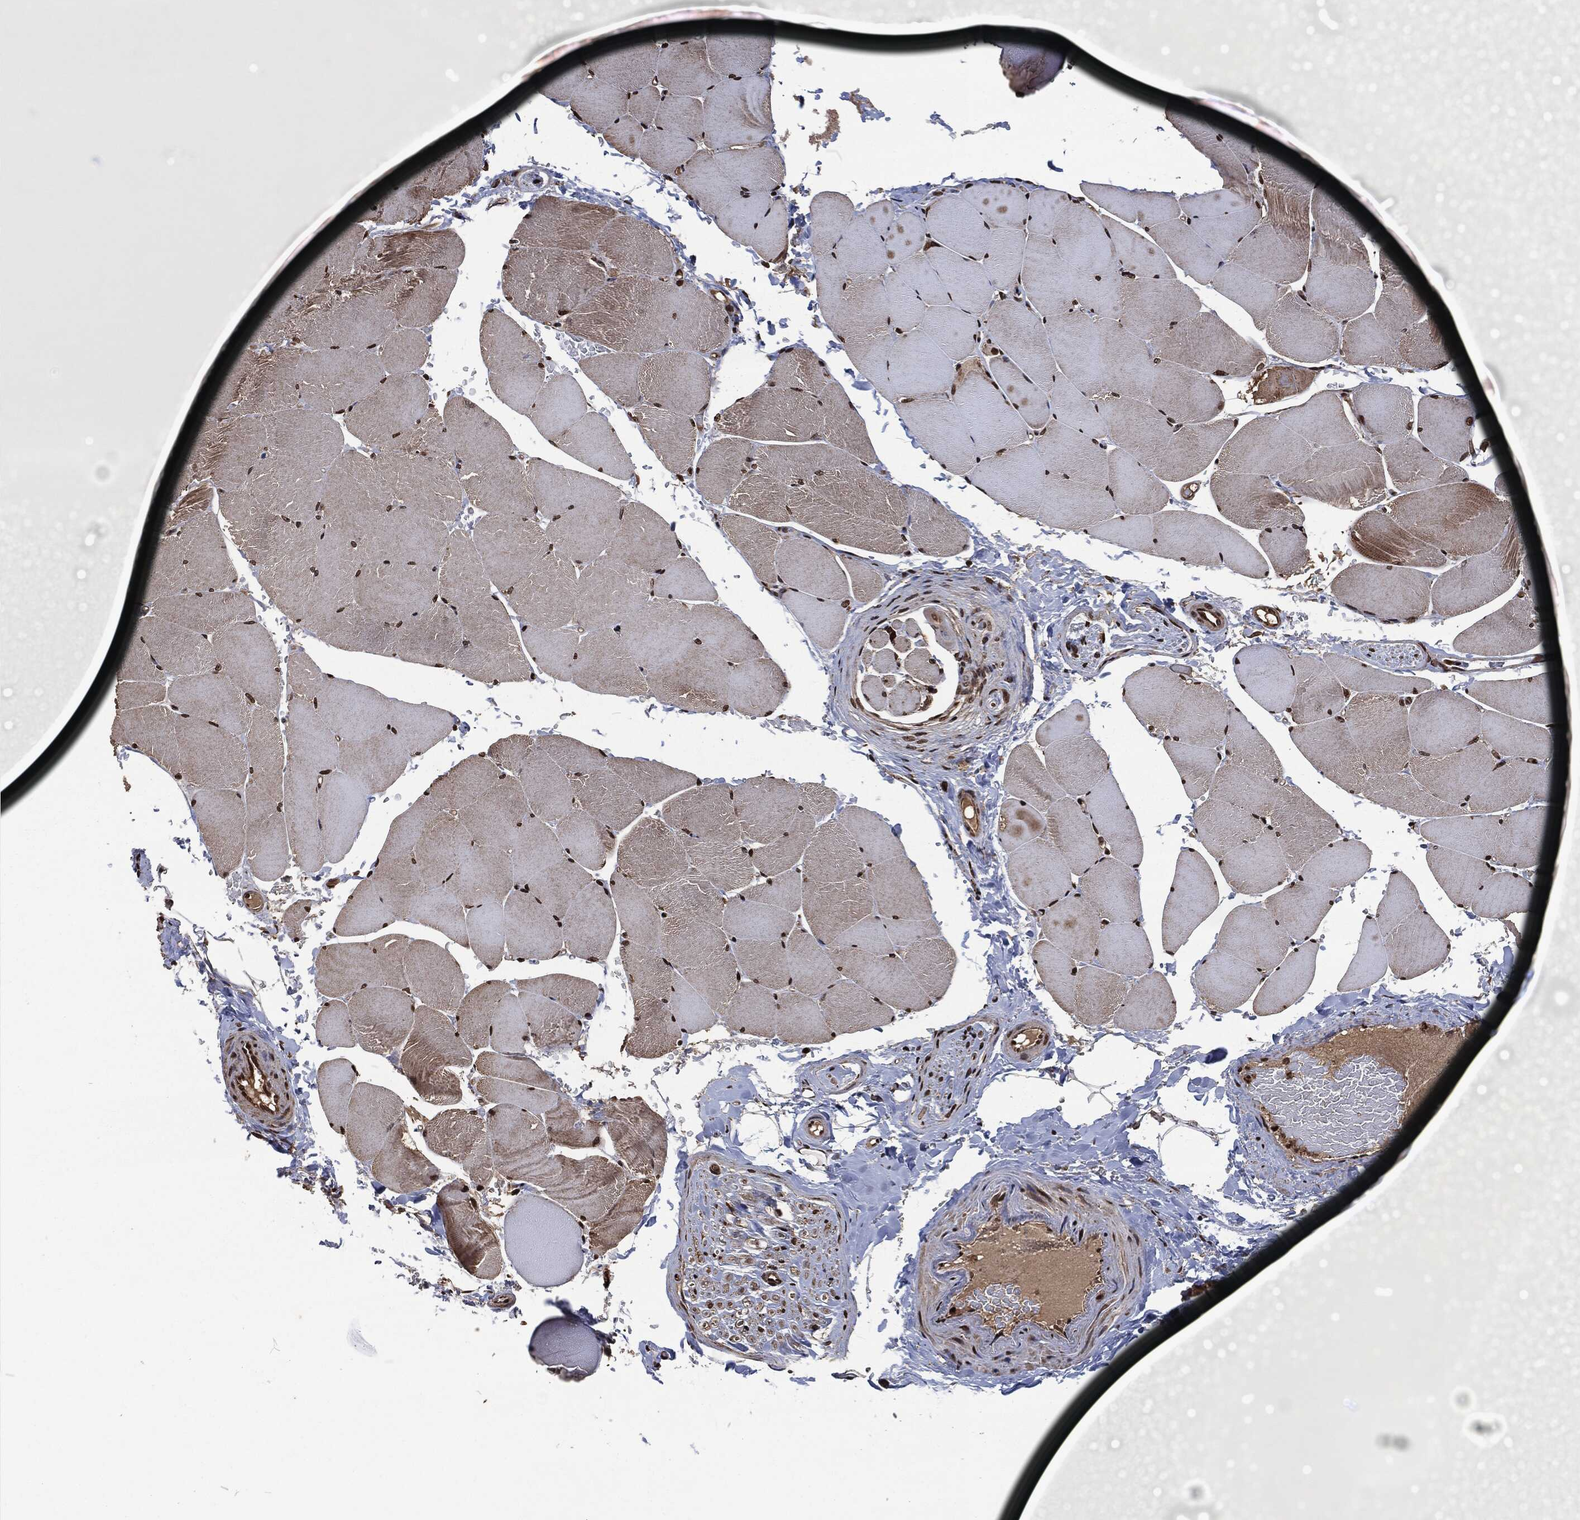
{"staining": {"intensity": "strong", "quantity": ">75%", "location": "nuclear"}, "tissue": "skeletal muscle", "cell_type": "Myocytes", "image_type": "normal", "snomed": [{"axis": "morphology", "description": "Normal tissue, NOS"}, {"axis": "topography", "description": "Skeletal muscle"}], "caption": "Myocytes demonstrate high levels of strong nuclear staining in about >75% of cells in unremarkable skeletal muscle.", "gene": "SNAI1", "patient": {"sex": "female", "age": 37}}